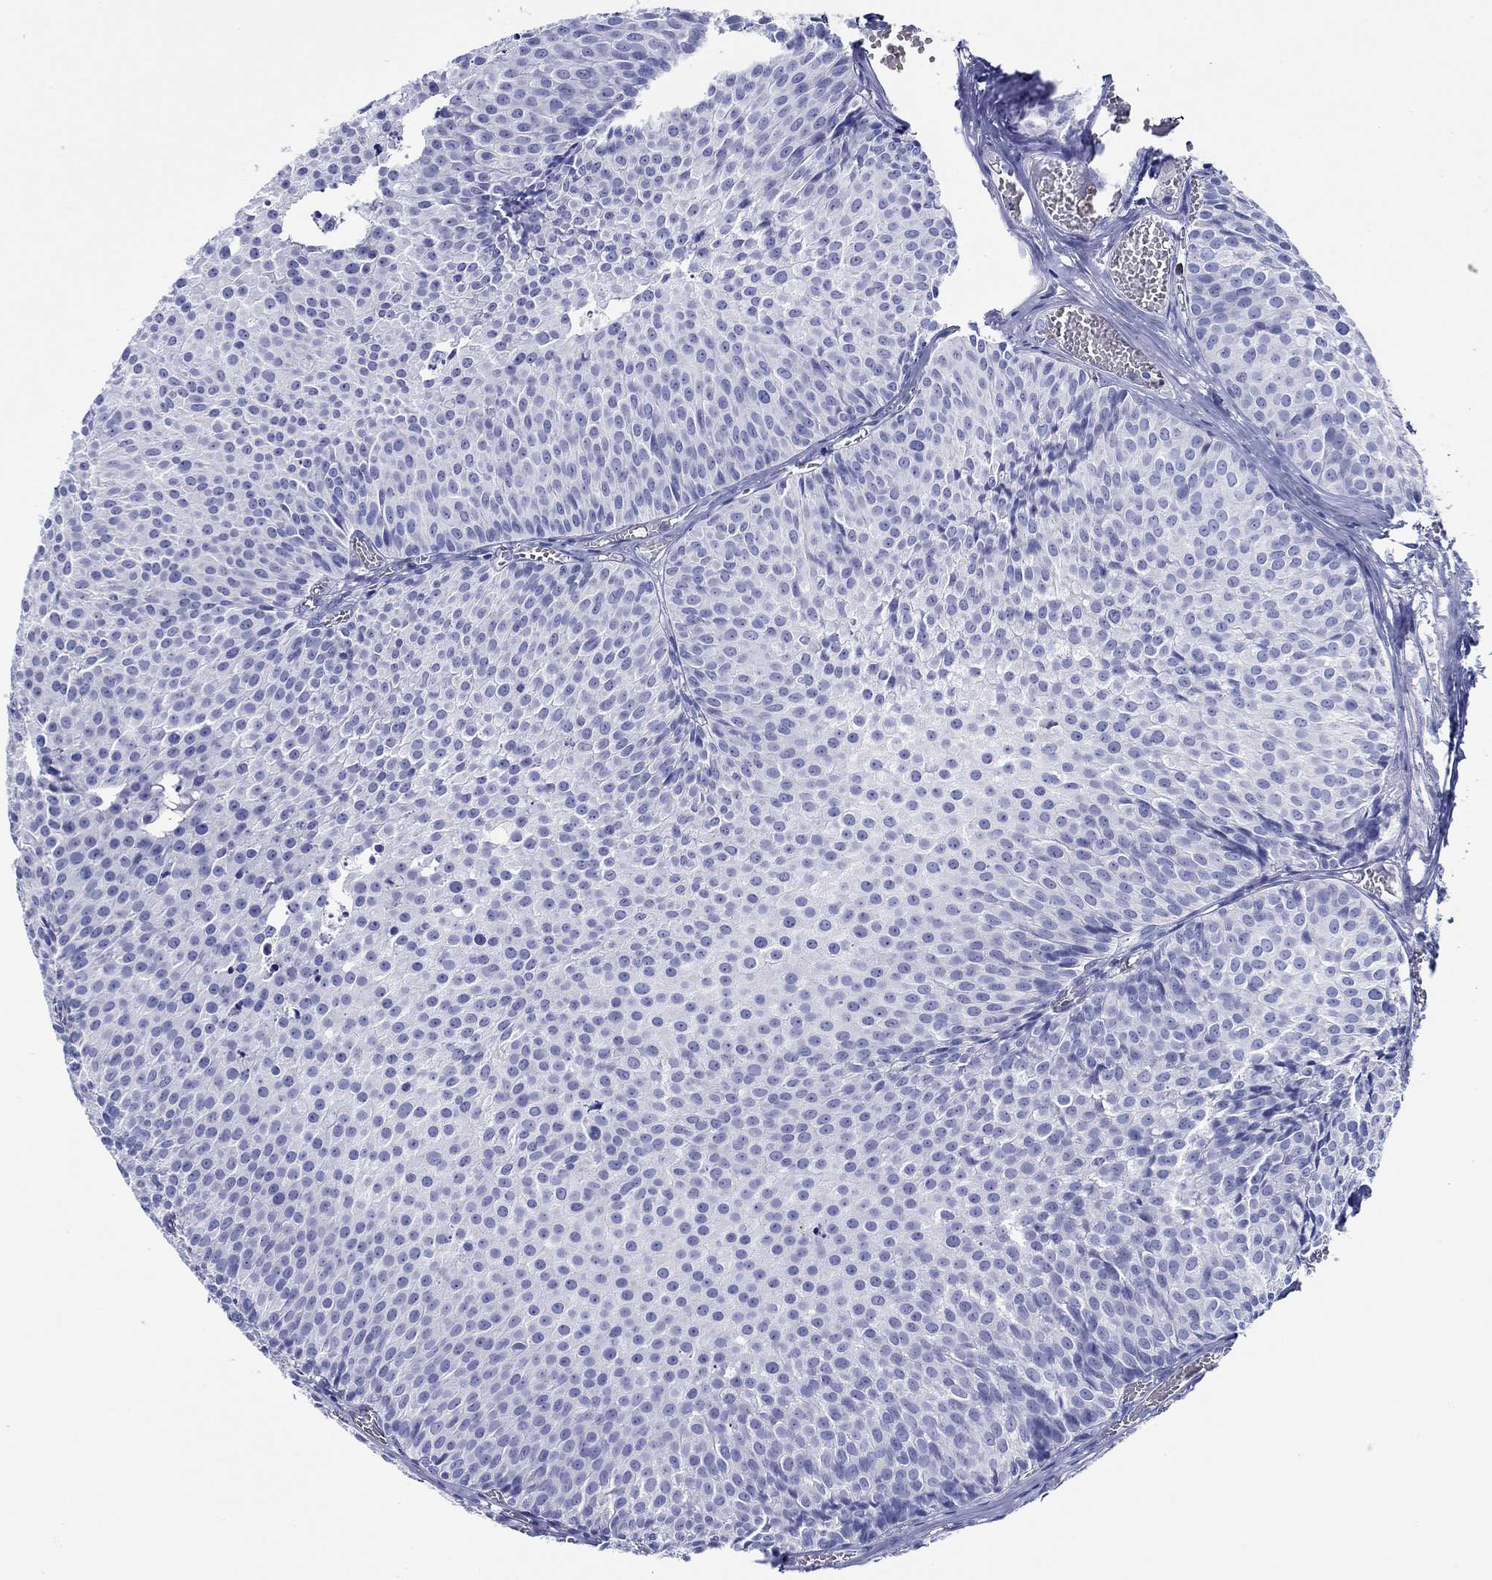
{"staining": {"intensity": "negative", "quantity": "none", "location": "none"}, "tissue": "urothelial cancer", "cell_type": "Tumor cells", "image_type": "cancer", "snomed": [{"axis": "morphology", "description": "Urothelial carcinoma, Low grade"}, {"axis": "topography", "description": "Urinary bladder"}], "caption": "A micrograph of human urothelial carcinoma (low-grade) is negative for staining in tumor cells.", "gene": "EPX", "patient": {"sex": "male", "age": 63}}